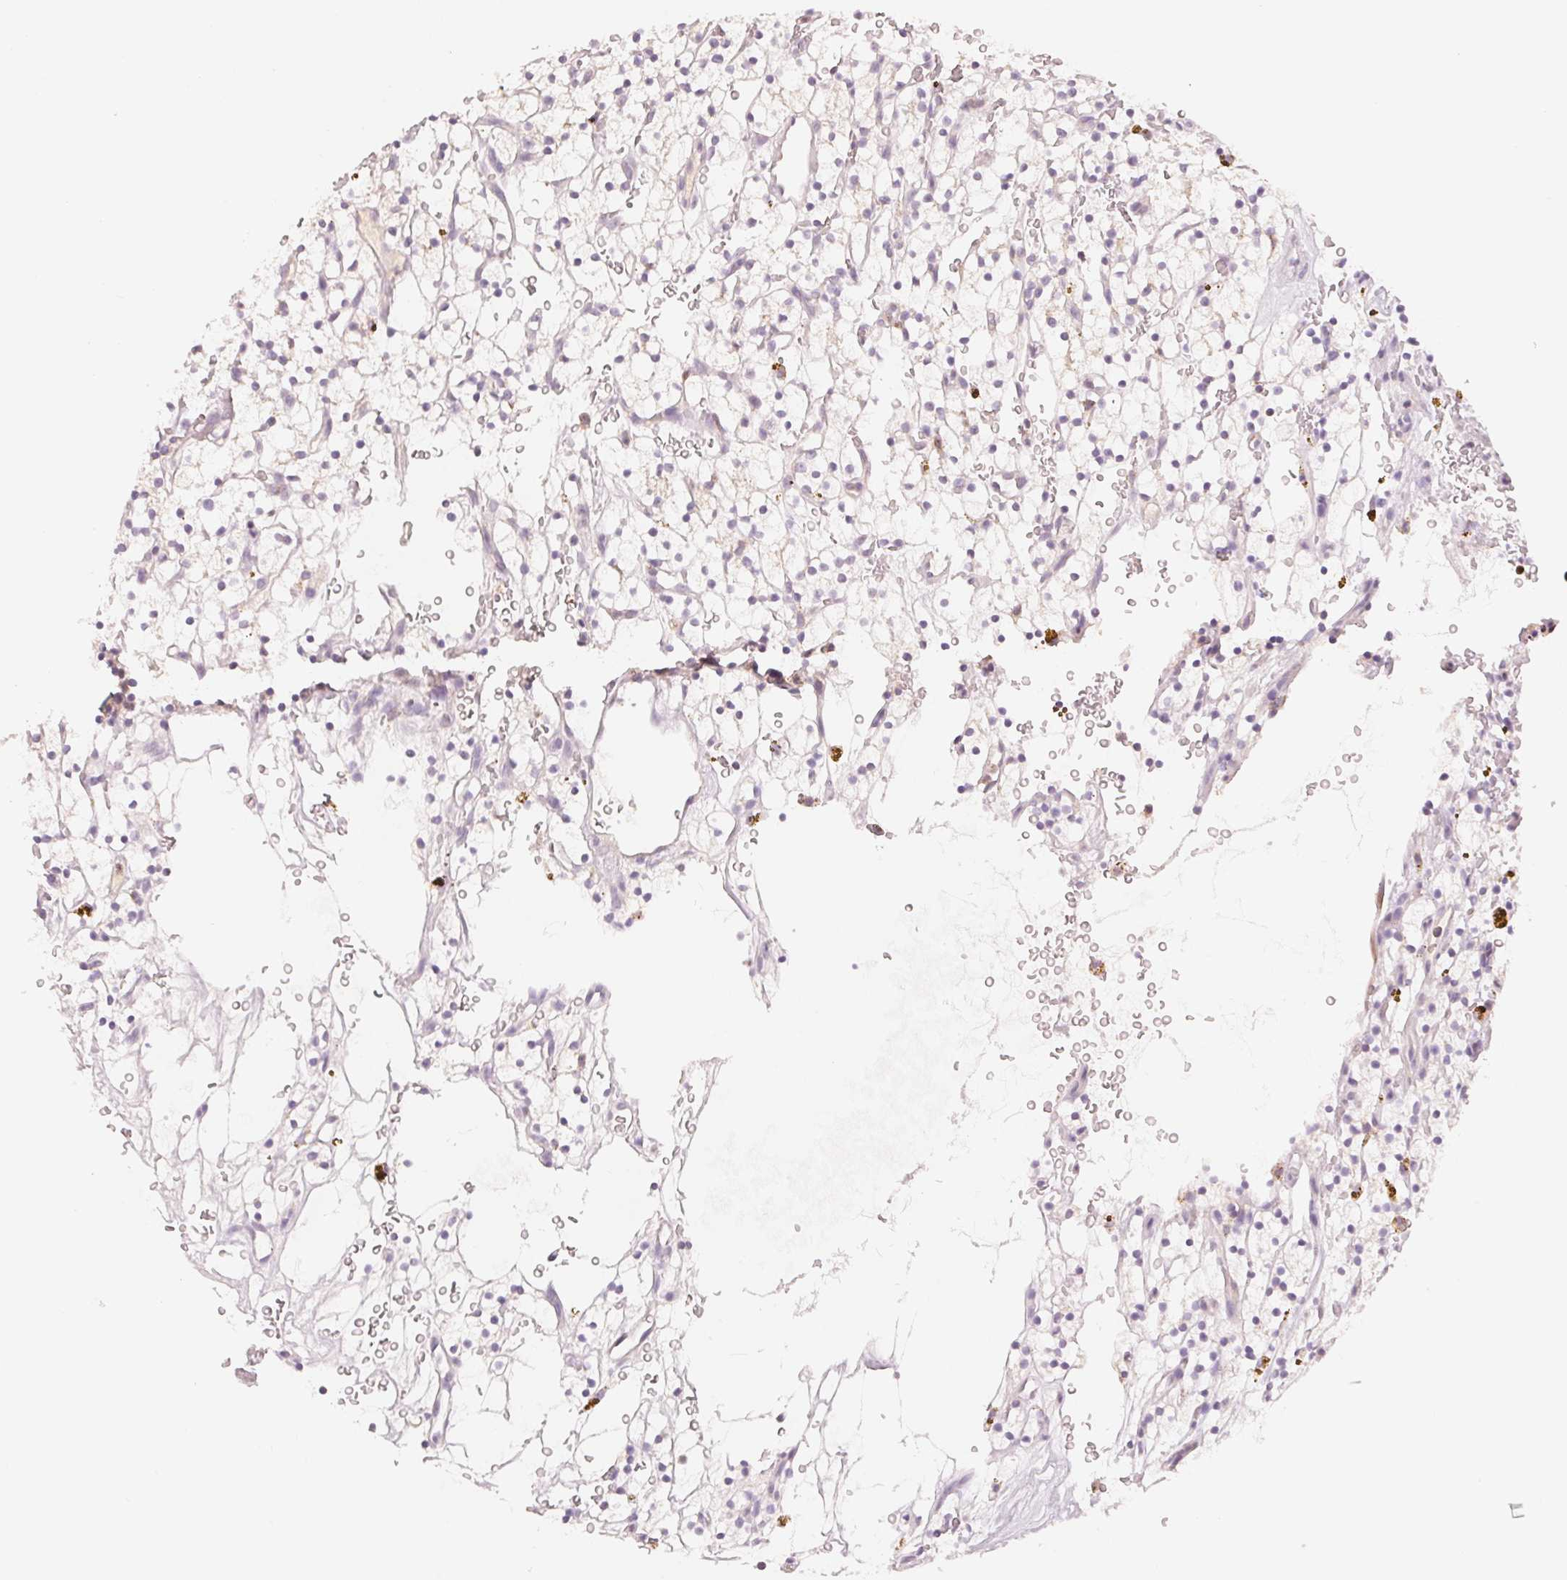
{"staining": {"intensity": "negative", "quantity": "none", "location": "none"}, "tissue": "renal cancer", "cell_type": "Tumor cells", "image_type": "cancer", "snomed": [{"axis": "morphology", "description": "Adenocarcinoma, NOS"}, {"axis": "topography", "description": "Kidney"}], "caption": "A high-resolution photomicrograph shows IHC staining of renal adenocarcinoma, which reveals no significant expression in tumor cells. (Immunohistochemistry, brightfield microscopy, high magnification).", "gene": "HOXB13", "patient": {"sex": "female", "age": 64}}